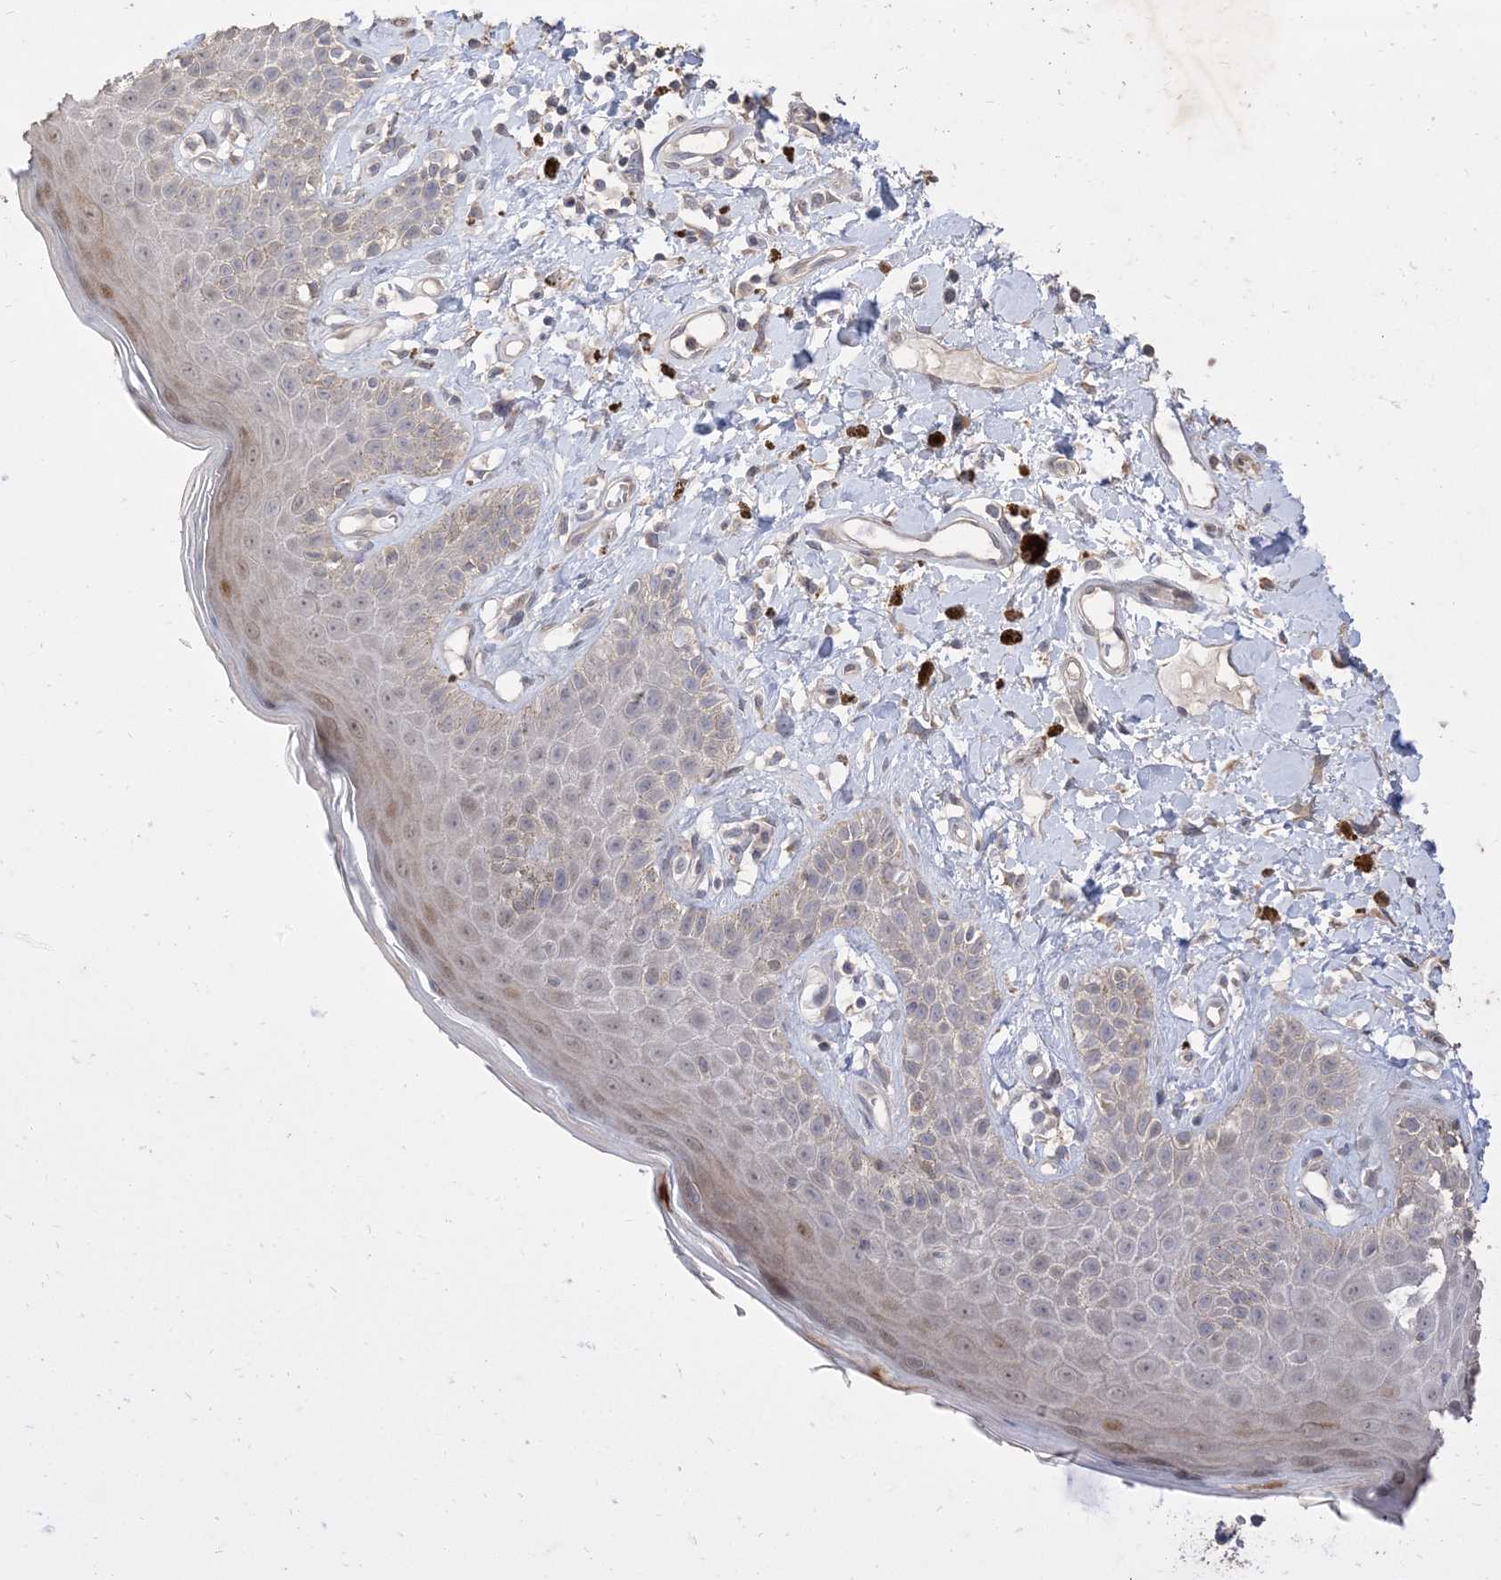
{"staining": {"intensity": "weak", "quantity": "25%-75%", "location": "cytoplasmic/membranous,nuclear"}, "tissue": "skin", "cell_type": "Epidermal cells", "image_type": "normal", "snomed": [{"axis": "morphology", "description": "Normal tissue, NOS"}, {"axis": "topography", "description": "Anal"}], "caption": "An immunohistochemistry (IHC) micrograph of normal tissue is shown. Protein staining in brown highlights weak cytoplasmic/membranous,nuclear positivity in skin within epidermal cells.", "gene": "RNF175", "patient": {"sex": "female", "age": 78}}